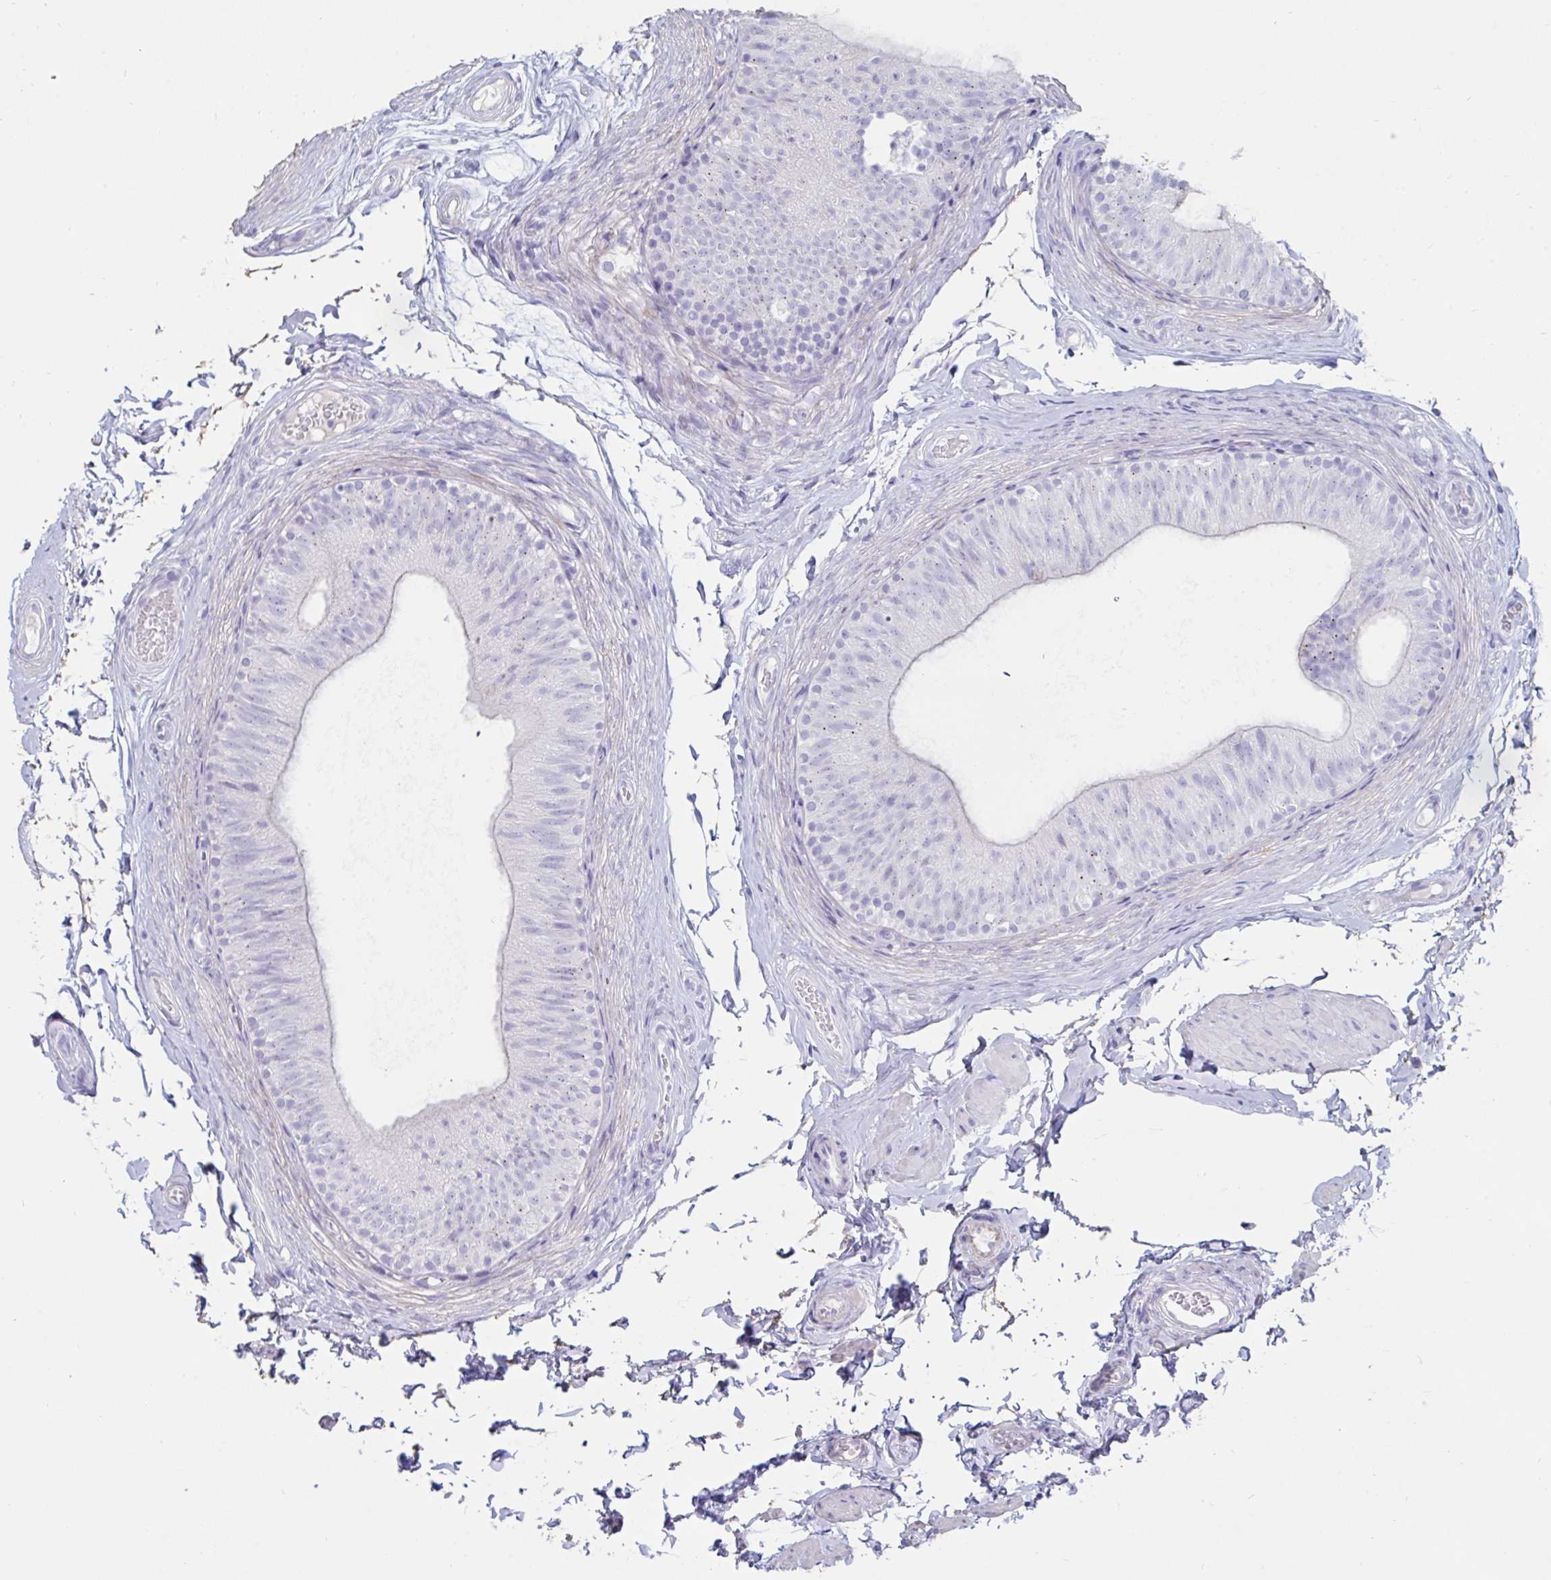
{"staining": {"intensity": "negative", "quantity": "none", "location": "none"}, "tissue": "epididymis", "cell_type": "Glandular cells", "image_type": "normal", "snomed": [{"axis": "morphology", "description": "Normal tissue, NOS"}, {"axis": "topography", "description": "Epididymis, spermatic cord, NOS"}, {"axis": "topography", "description": "Epididymis"}, {"axis": "topography", "description": "Peripheral nerve tissue"}], "caption": "Immunohistochemical staining of benign epididymis shows no significant positivity in glandular cells. (Immunohistochemistry (ihc), brightfield microscopy, high magnification).", "gene": "TNNC1", "patient": {"sex": "male", "age": 29}}